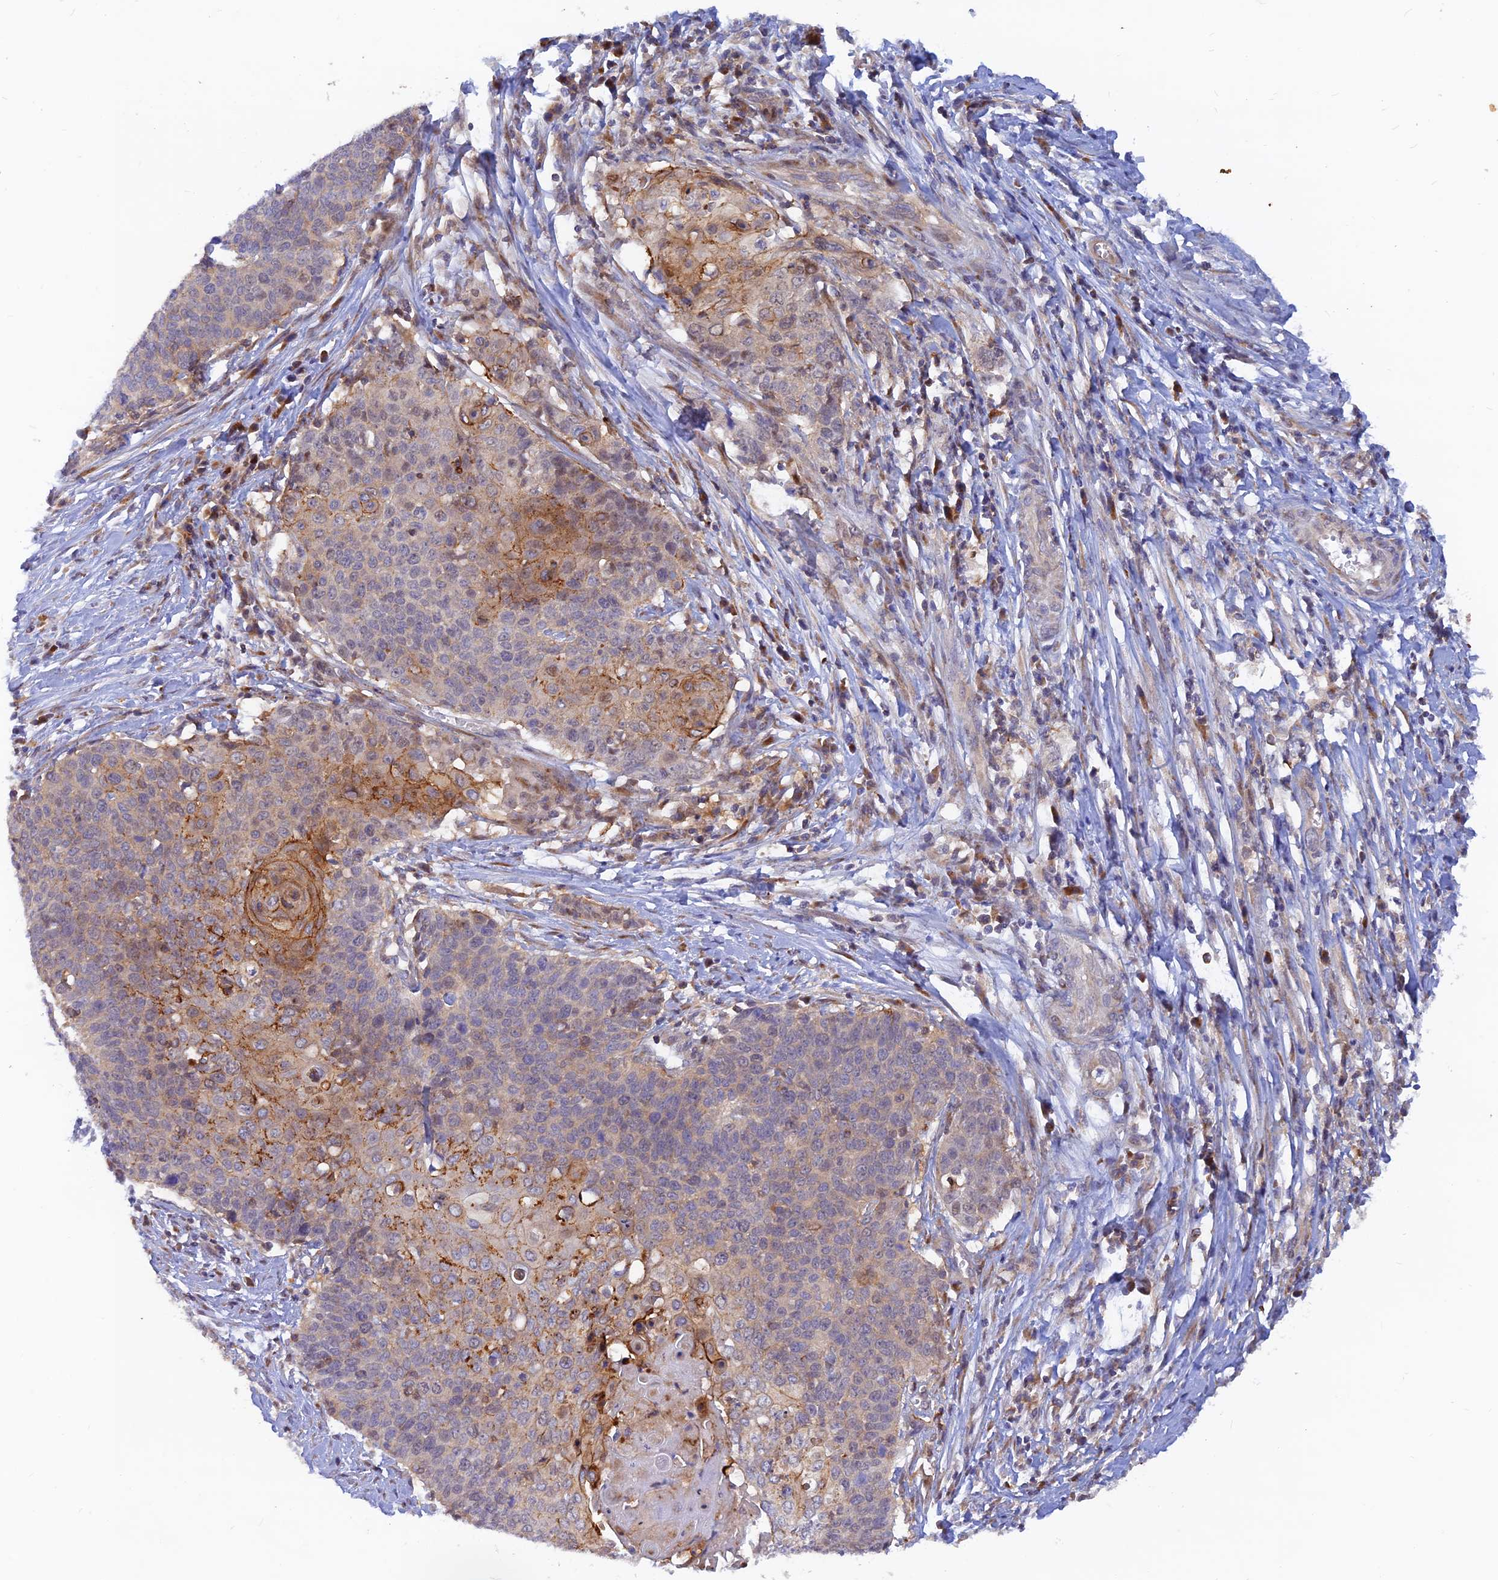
{"staining": {"intensity": "moderate", "quantity": "<25%", "location": "cytoplasmic/membranous"}, "tissue": "cervical cancer", "cell_type": "Tumor cells", "image_type": "cancer", "snomed": [{"axis": "morphology", "description": "Squamous cell carcinoma, NOS"}, {"axis": "topography", "description": "Cervix"}], "caption": "Protein staining of cervical cancer tissue shows moderate cytoplasmic/membranous staining in about <25% of tumor cells.", "gene": "DNAJC16", "patient": {"sex": "female", "age": 39}}